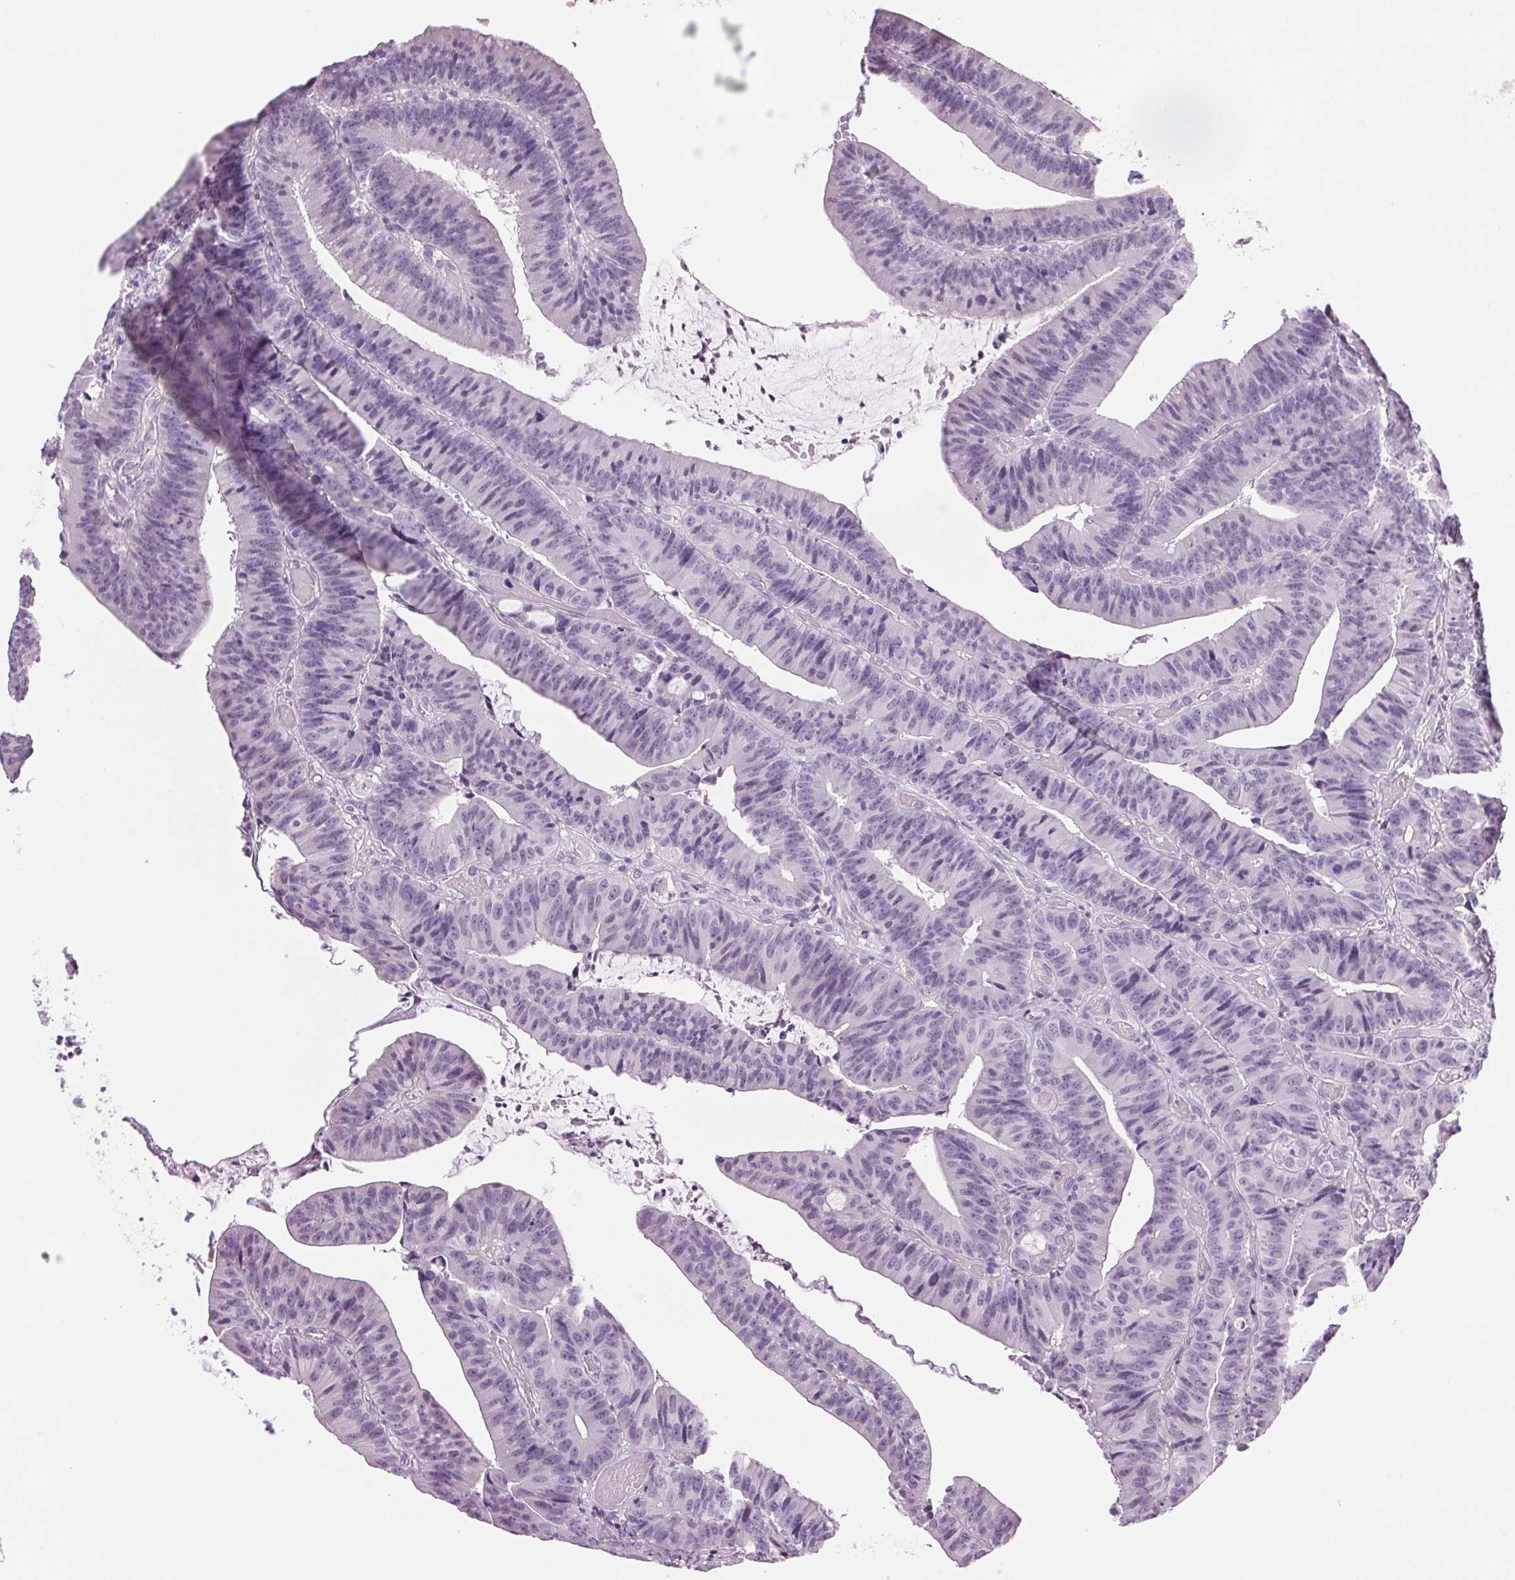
{"staining": {"intensity": "negative", "quantity": "none", "location": "none"}, "tissue": "colorectal cancer", "cell_type": "Tumor cells", "image_type": "cancer", "snomed": [{"axis": "morphology", "description": "Adenocarcinoma, NOS"}, {"axis": "topography", "description": "Colon"}], "caption": "Tumor cells are negative for brown protein staining in colorectal cancer (adenocarcinoma).", "gene": "MPO", "patient": {"sex": "female", "age": 78}}